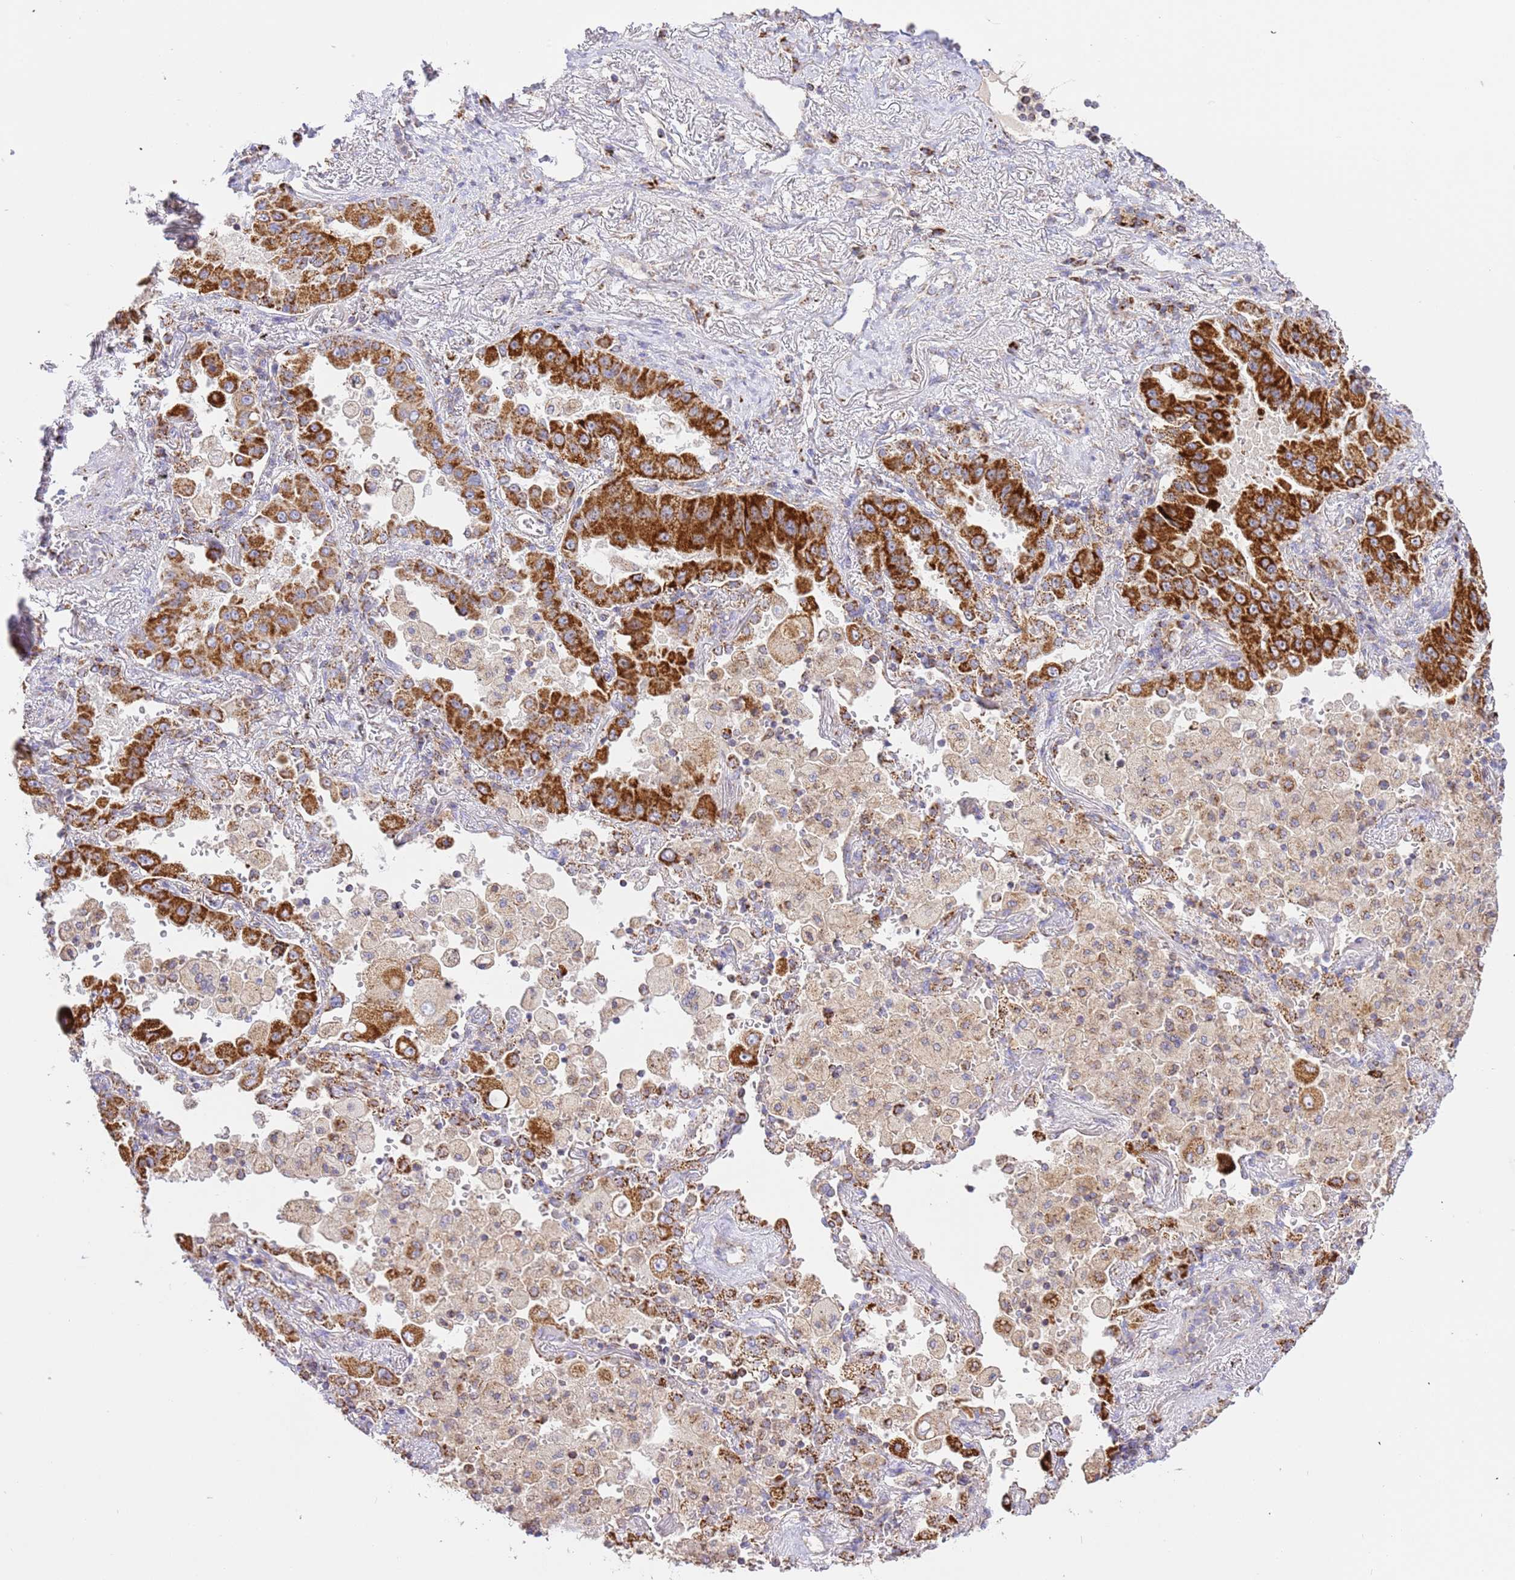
{"staining": {"intensity": "strong", "quantity": ">75%", "location": "cytoplasmic/membranous"}, "tissue": "lung cancer", "cell_type": "Tumor cells", "image_type": "cancer", "snomed": [{"axis": "morphology", "description": "Squamous cell carcinoma, NOS"}, {"axis": "topography", "description": "Lung"}], "caption": "Tumor cells reveal high levels of strong cytoplasmic/membranous expression in approximately >75% of cells in human lung cancer. The protein of interest is stained brown, and the nuclei are stained in blue (DAB (3,3'-diaminobenzidine) IHC with brightfield microscopy, high magnification).", "gene": "ZBTB39", "patient": {"sex": "male", "age": 74}}